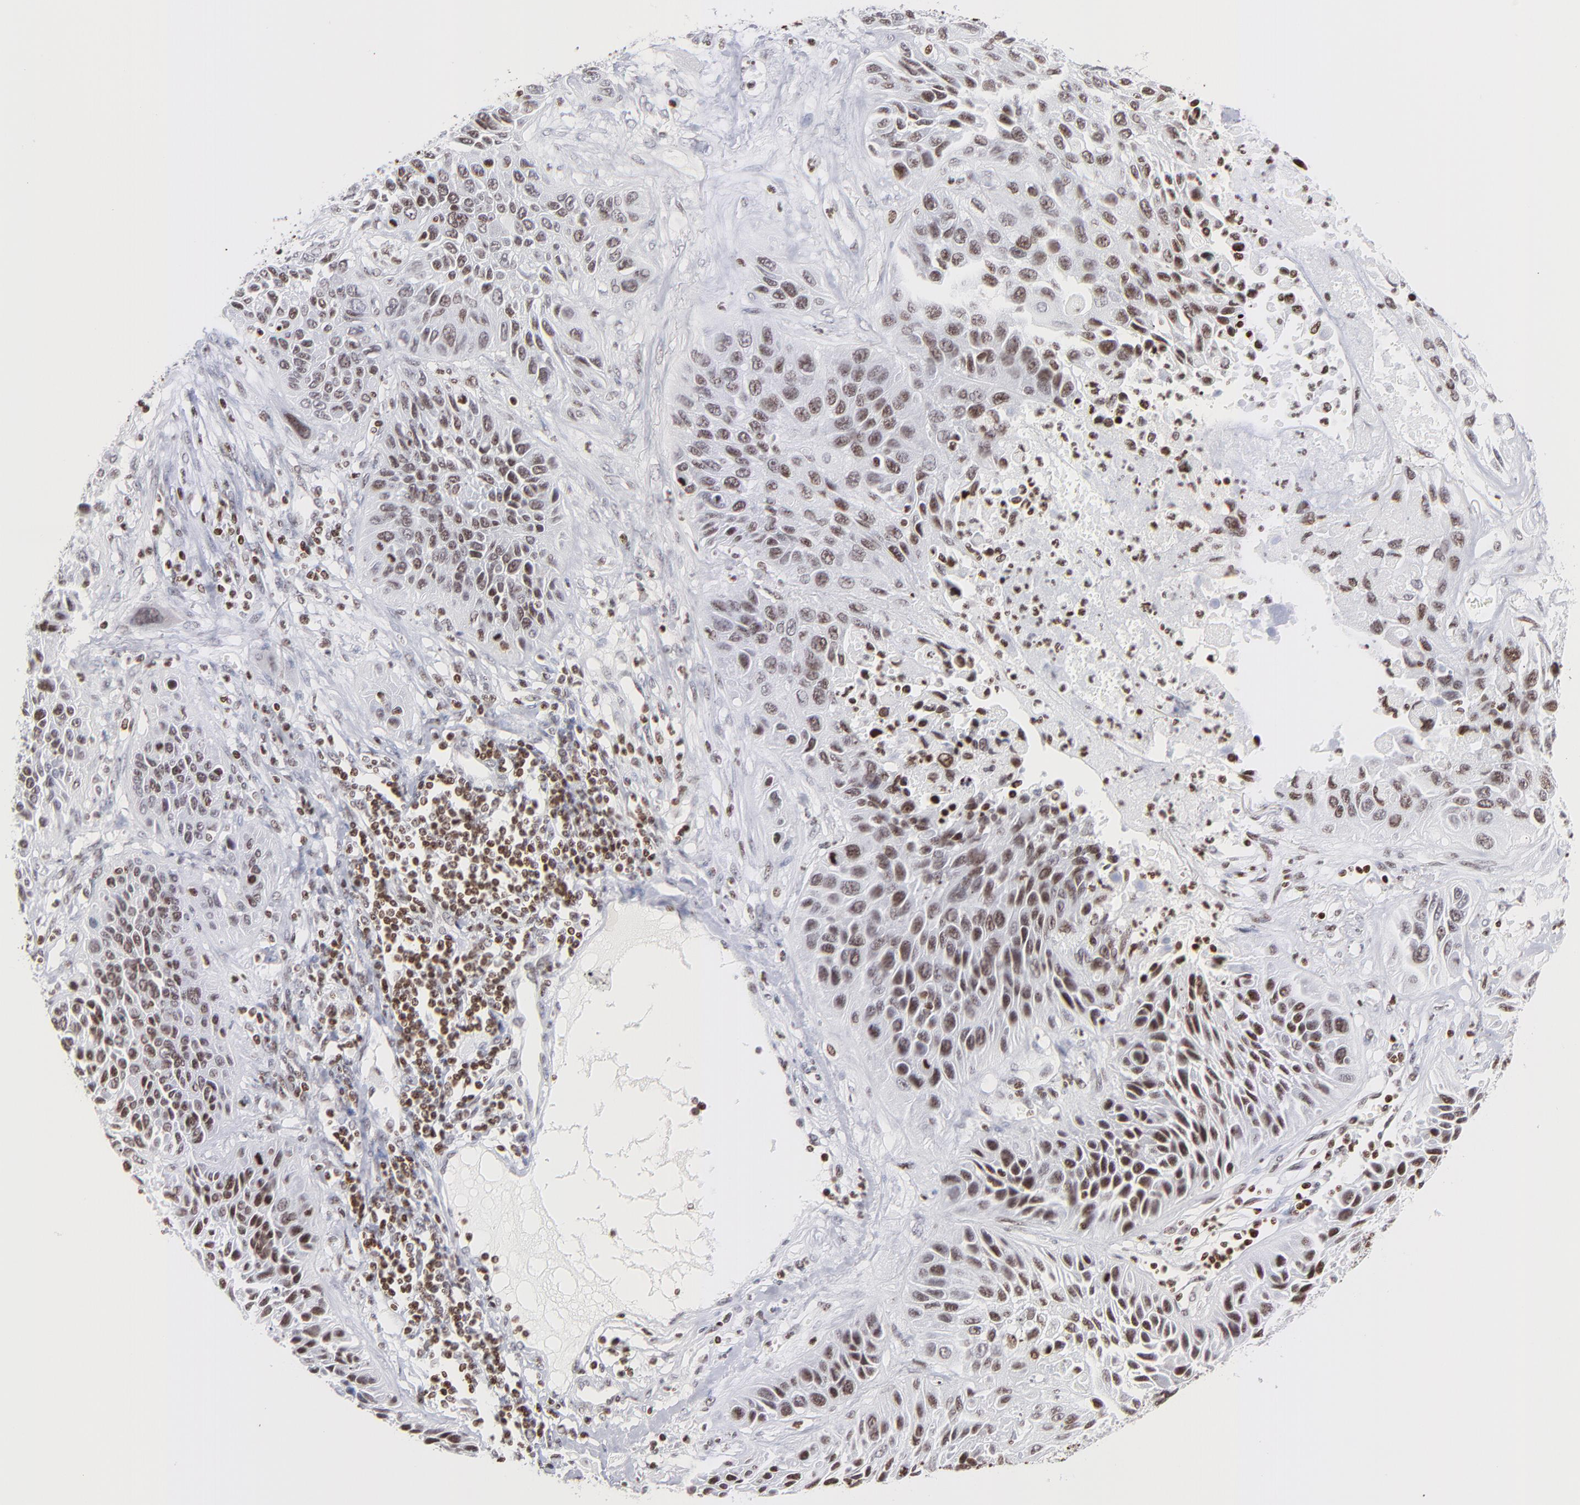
{"staining": {"intensity": "strong", "quantity": "25%-75%", "location": "nuclear"}, "tissue": "lung cancer", "cell_type": "Tumor cells", "image_type": "cancer", "snomed": [{"axis": "morphology", "description": "Squamous cell carcinoma, NOS"}, {"axis": "topography", "description": "Lung"}], "caption": "Human squamous cell carcinoma (lung) stained for a protein (brown) demonstrates strong nuclear positive positivity in approximately 25%-75% of tumor cells.", "gene": "RTL4", "patient": {"sex": "female", "age": 76}}